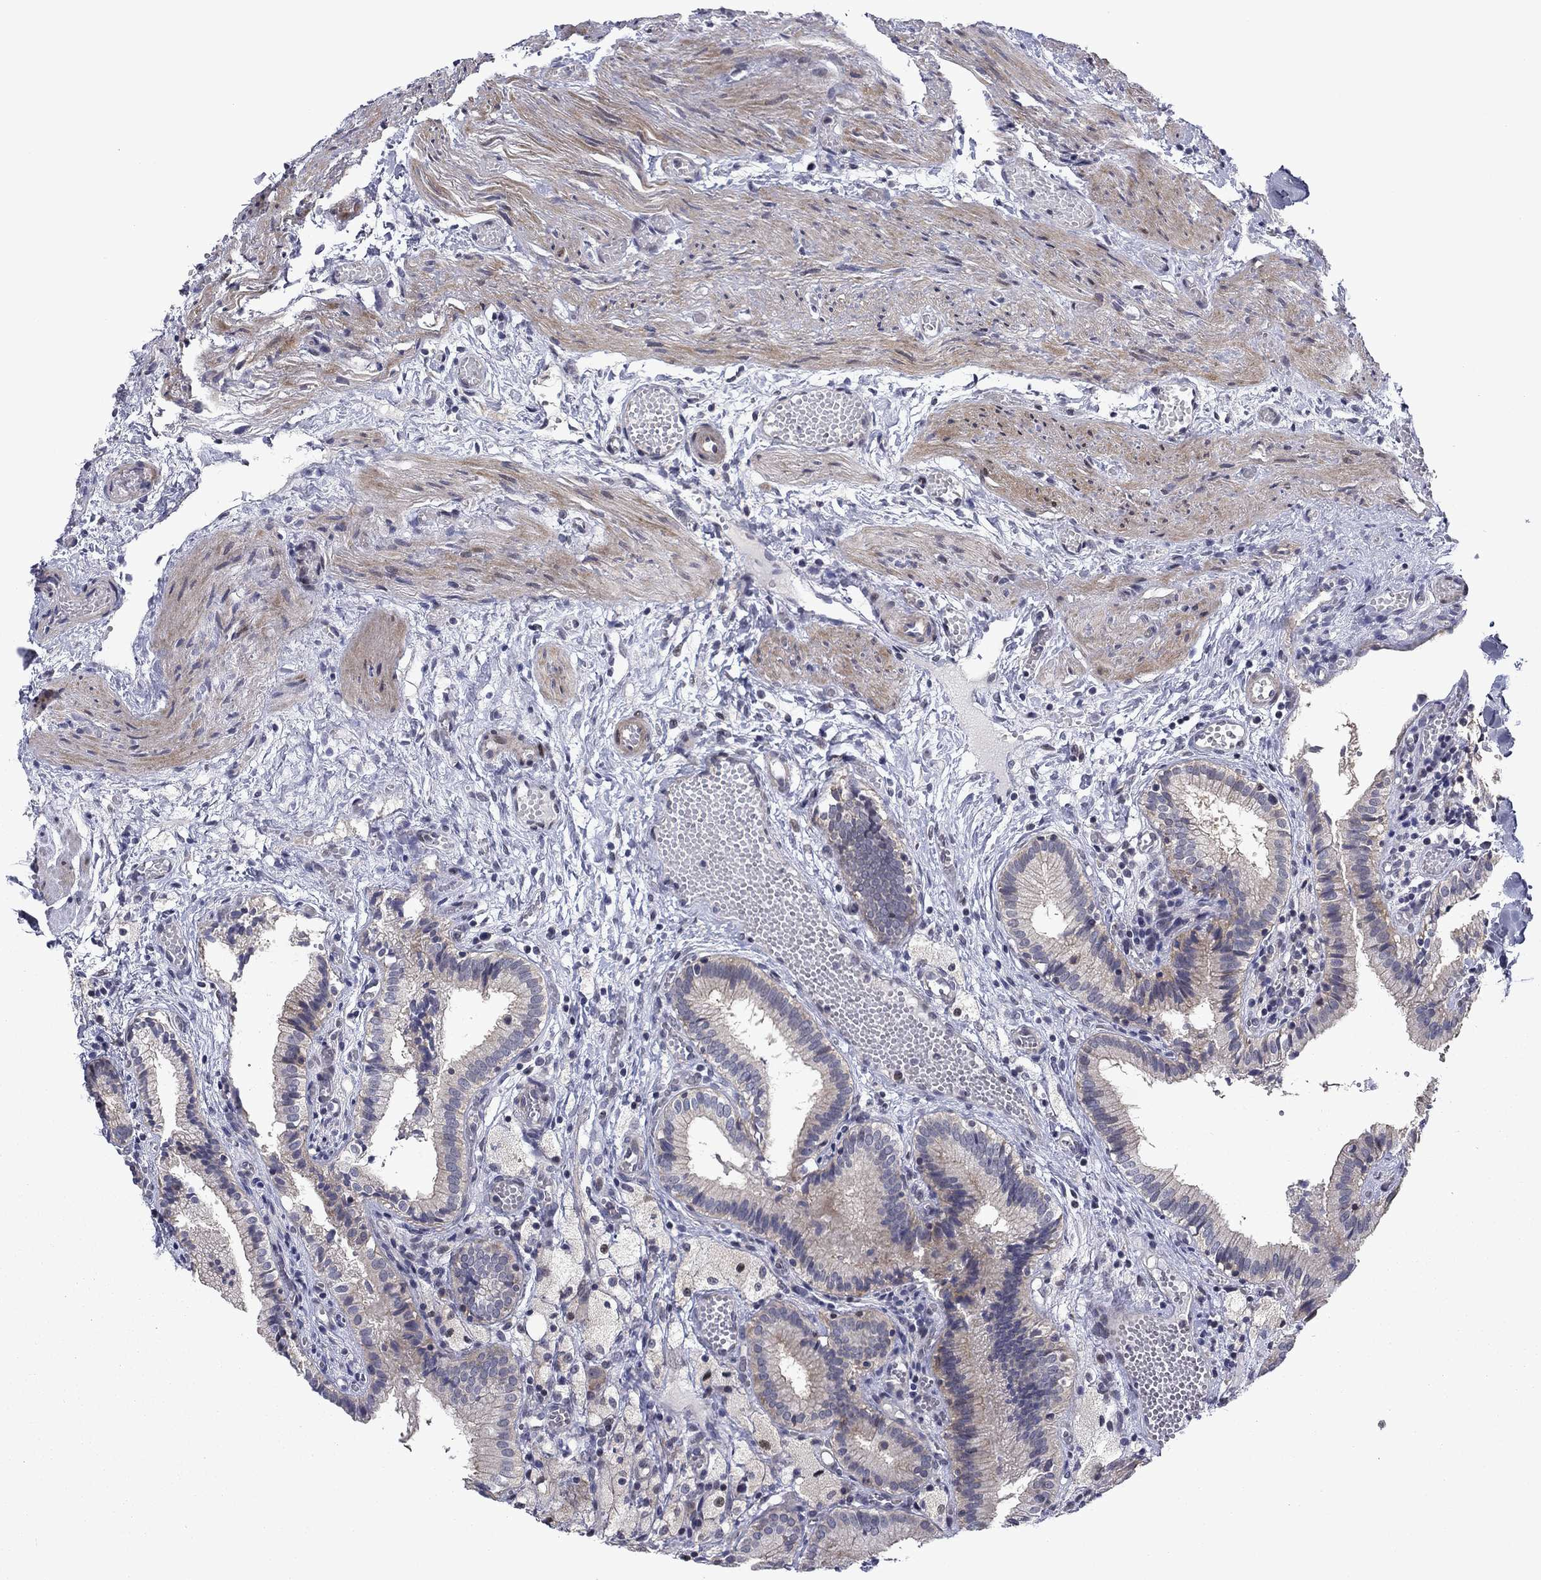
{"staining": {"intensity": "negative", "quantity": "none", "location": "none"}, "tissue": "gallbladder", "cell_type": "Glandular cells", "image_type": "normal", "snomed": [{"axis": "morphology", "description": "Normal tissue, NOS"}, {"axis": "topography", "description": "Gallbladder"}], "caption": "Glandular cells show no significant protein staining in normal gallbladder. (DAB (3,3'-diaminobenzidine) IHC visualized using brightfield microscopy, high magnification).", "gene": "B3GAT1", "patient": {"sex": "female", "age": 24}}